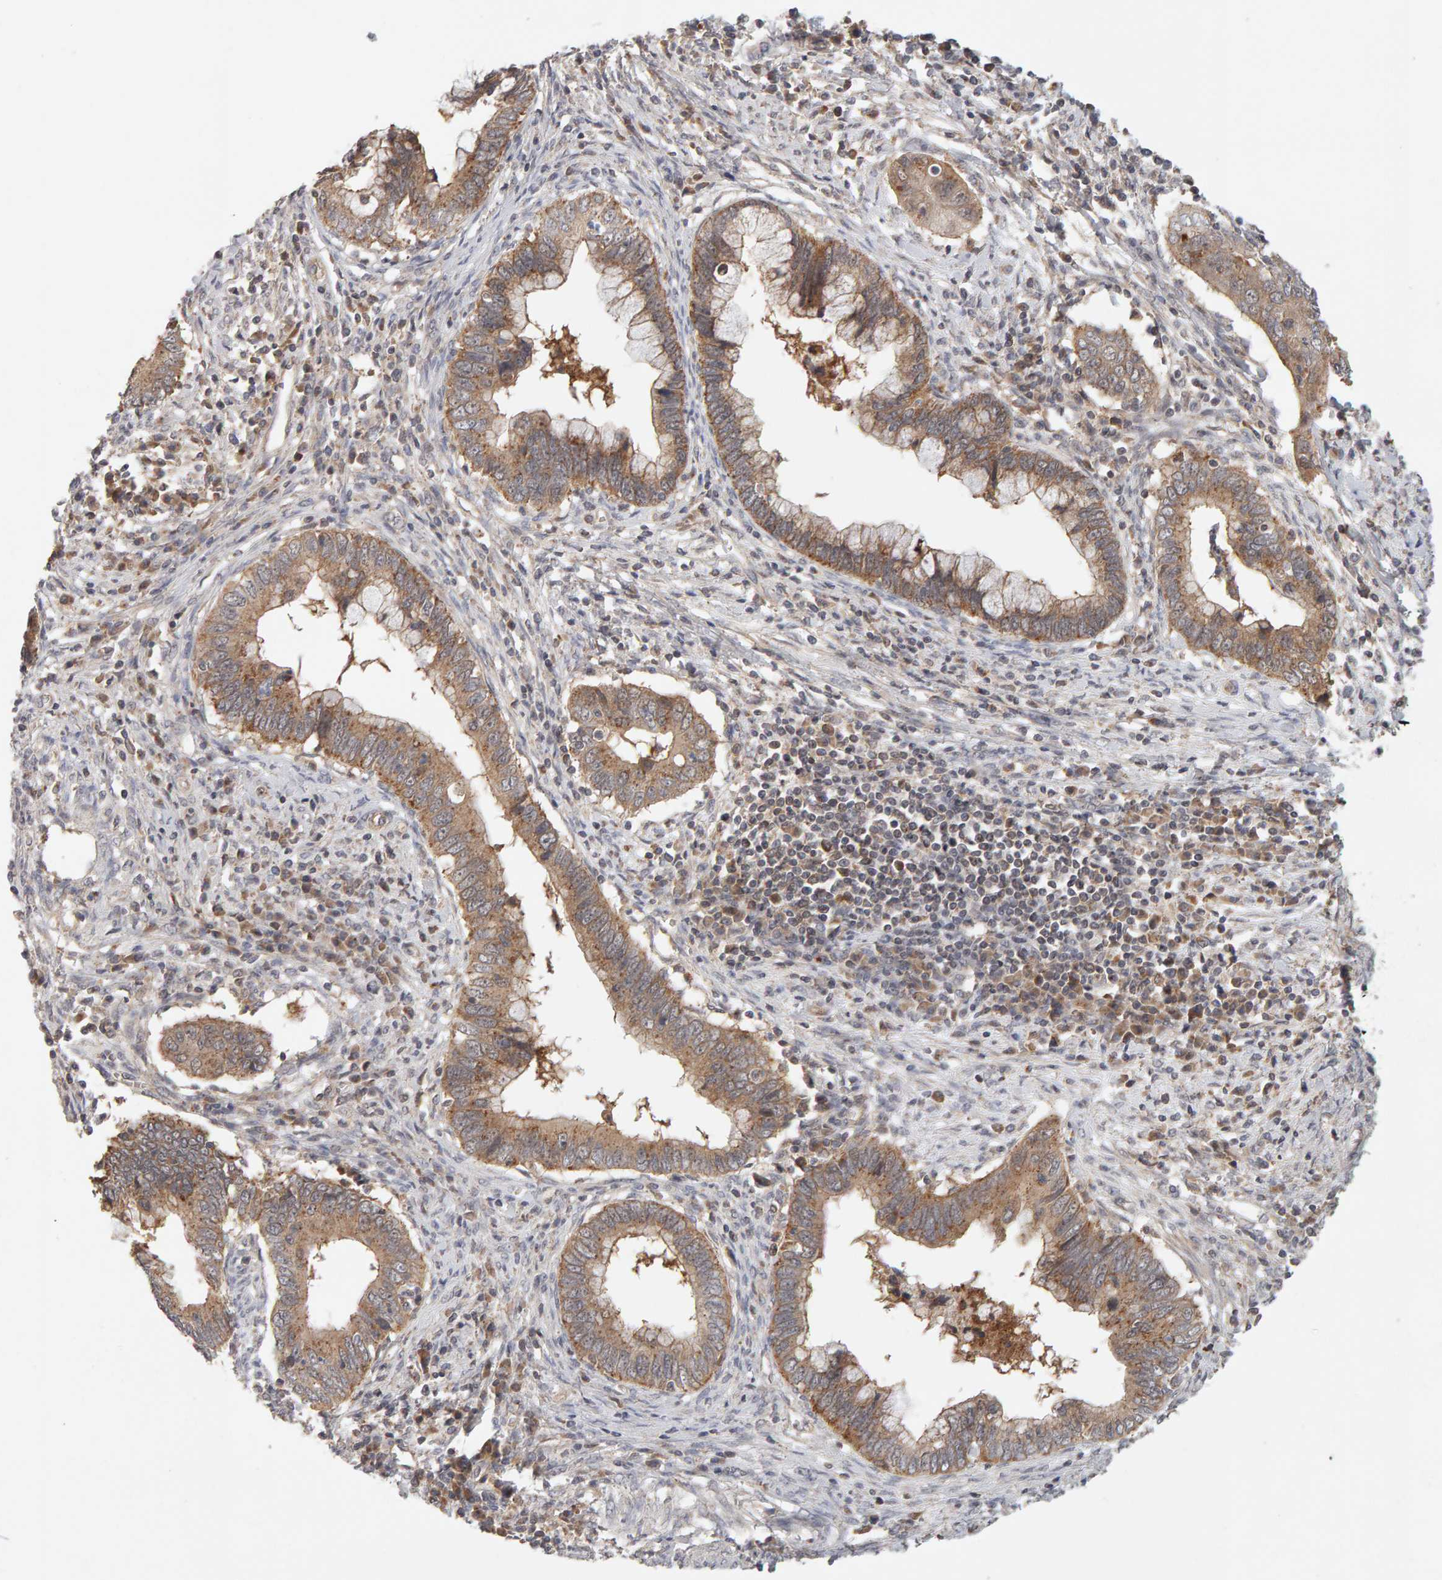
{"staining": {"intensity": "moderate", "quantity": ">75%", "location": "cytoplasmic/membranous"}, "tissue": "cervical cancer", "cell_type": "Tumor cells", "image_type": "cancer", "snomed": [{"axis": "morphology", "description": "Adenocarcinoma, NOS"}, {"axis": "topography", "description": "Cervix"}], "caption": "Immunohistochemistry (IHC) image of neoplastic tissue: adenocarcinoma (cervical) stained using immunohistochemistry (IHC) demonstrates medium levels of moderate protein expression localized specifically in the cytoplasmic/membranous of tumor cells, appearing as a cytoplasmic/membranous brown color.", "gene": "DNAJC7", "patient": {"sex": "female", "age": 44}}